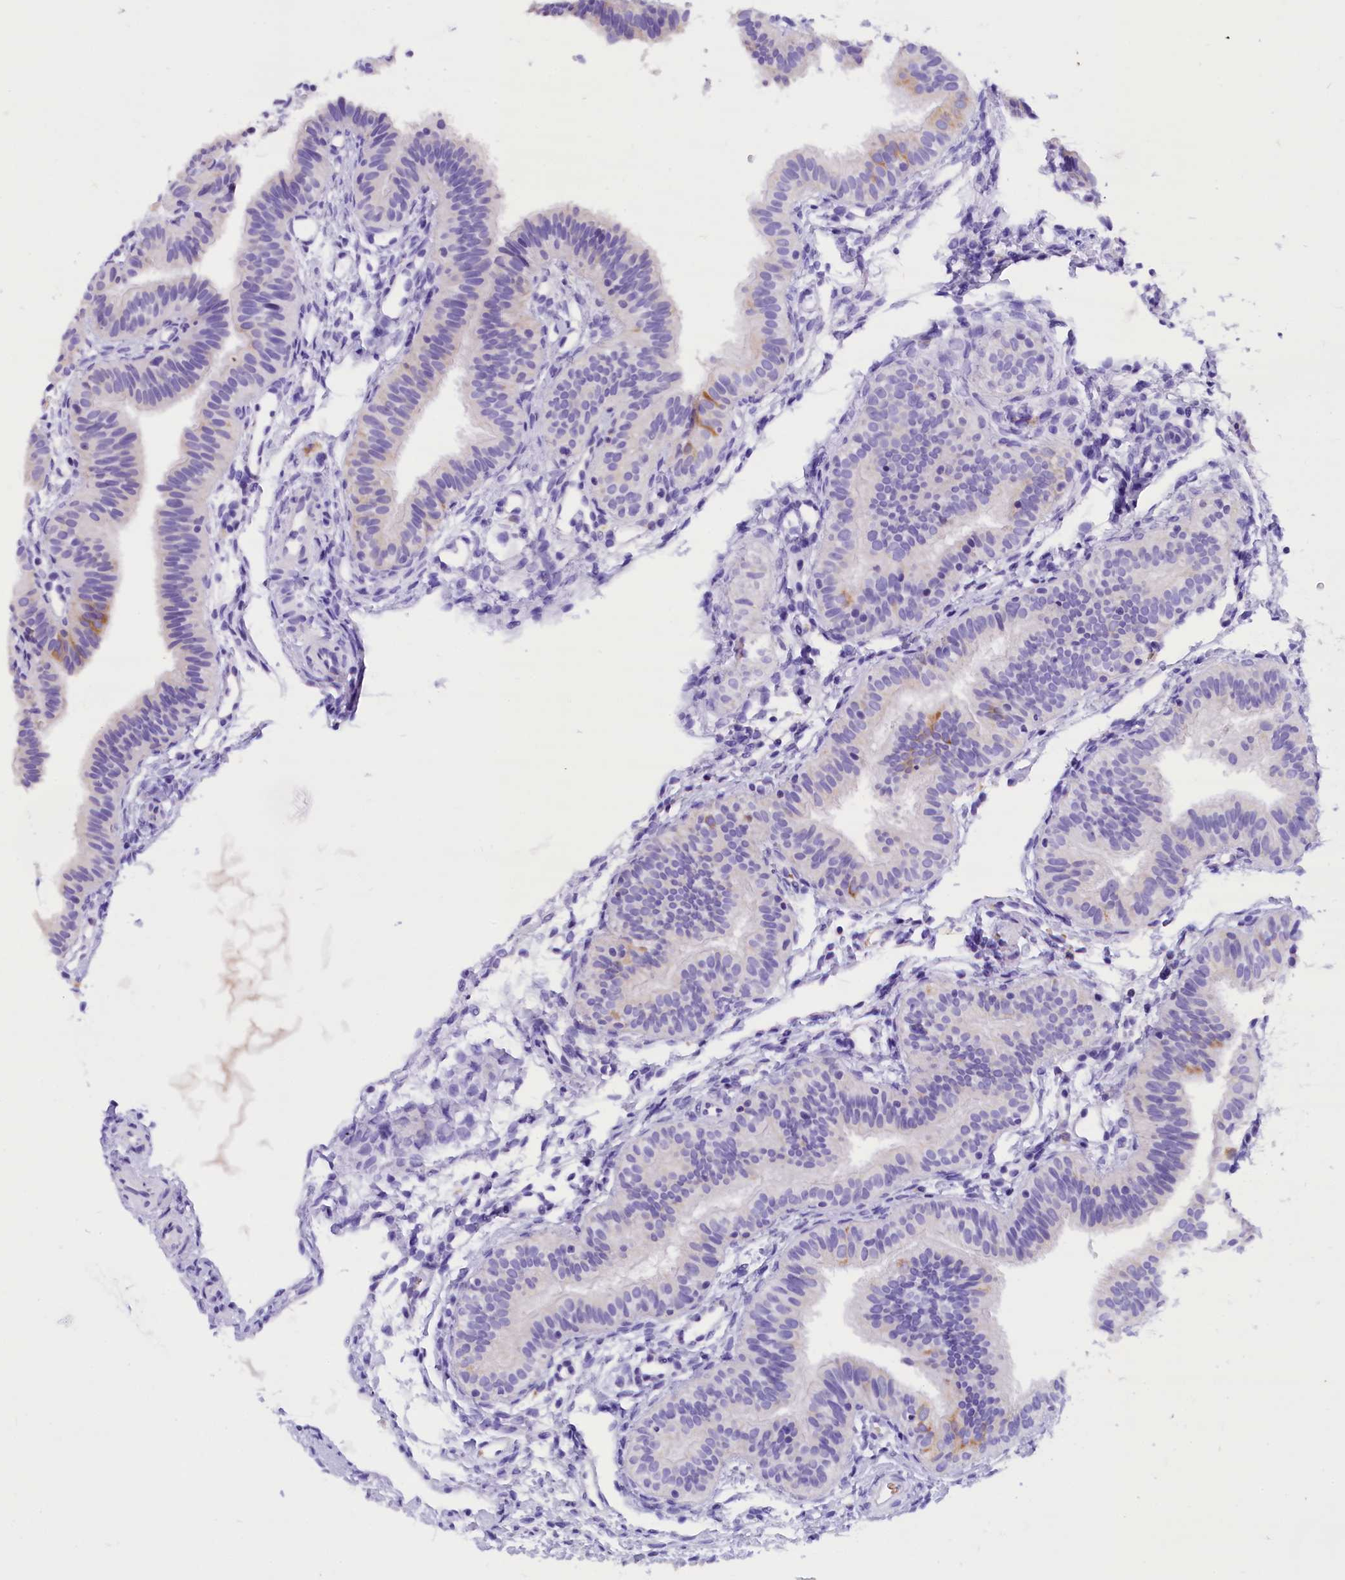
{"staining": {"intensity": "negative", "quantity": "none", "location": "none"}, "tissue": "fallopian tube", "cell_type": "Glandular cells", "image_type": "normal", "snomed": [{"axis": "morphology", "description": "Normal tissue, NOS"}, {"axis": "topography", "description": "Fallopian tube"}], "caption": "Immunohistochemistry (IHC) of normal human fallopian tube shows no staining in glandular cells. Nuclei are stained in blue.", "gene": "ABAT", "patient": {"sex": "female", "age": 35}}